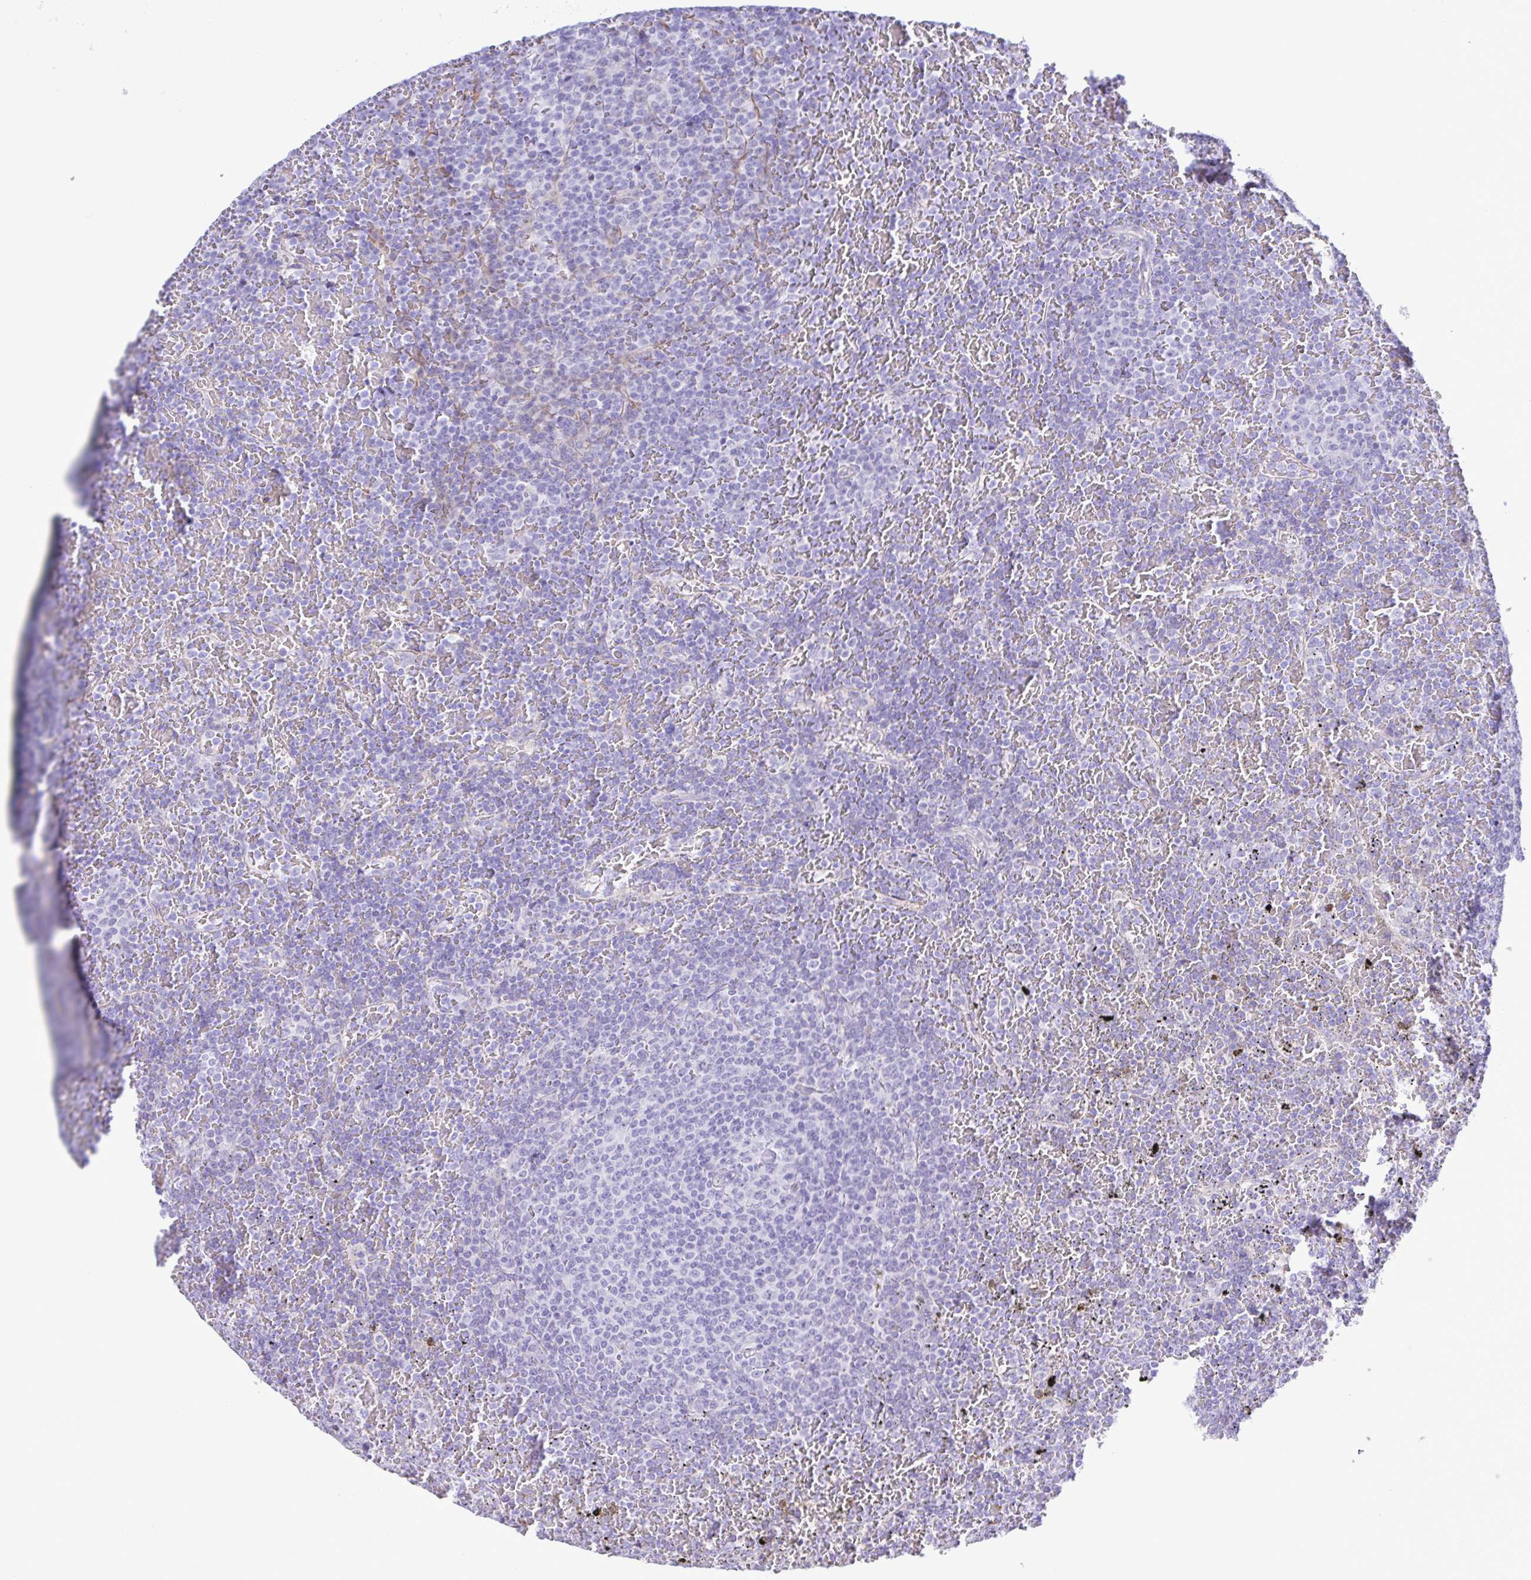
{"staining": {"intensity": "negative", "quantity": "none", "location": "none"}, "tissue": "lymphoma", "cell_type": "Tumor cells", "image_type": "cancer", "snomed": [{"axis": "morphology", "description": "Malignant lymphoma, non-Hodgkin's type, Low grade"}, {"axis": "topography", "description": "Spleen"}], "caption": "Tumor cells are negative for brown protein staining in lymphoma.", "gene": "CYP11A1", "patient": {"sex": "female", "age": 77}}